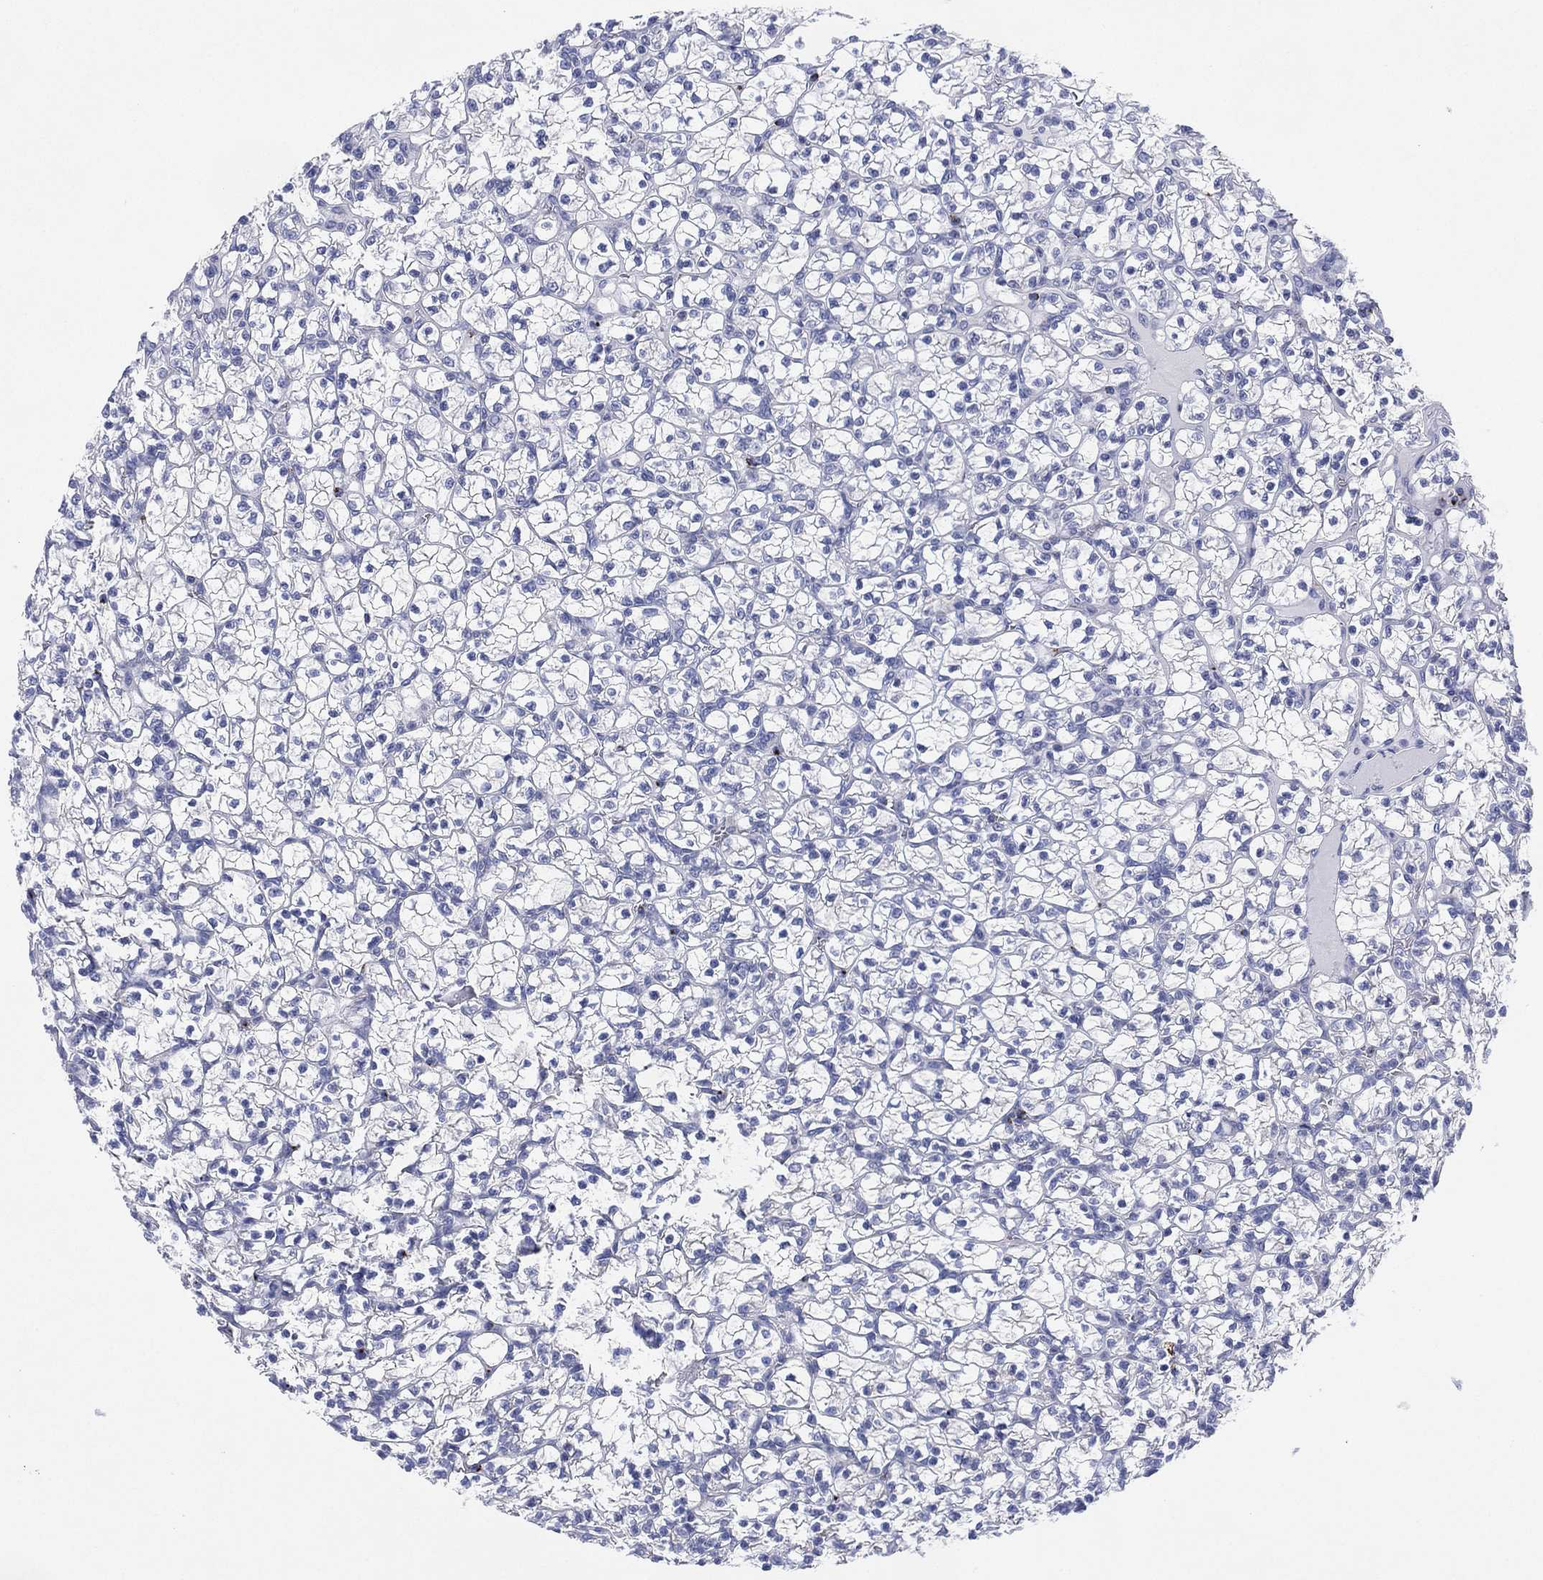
{"staining": {"intensity": "negative", "quantity": "none", "location": "none"}, "tissue": "renal cancer", "cell_type": "Tumor cells", "image_type": "cancer", "snomed": [{"axis": "morphology", "description": "Adenocarcinoma, NOS"}, {"axis": "topography", "description": "Kidney"}], "caption": "A photomicrograph of human adenocarcinoma (renal) is negative for staining in tumor cells. (DAB (3,3'-diaminobenzidine) immunohistochemistry (IHC) visualized using brightfield microscopy, high magnification).", "gene": "CHRNA3", "patient": {"sex": "female", "age": 89}}